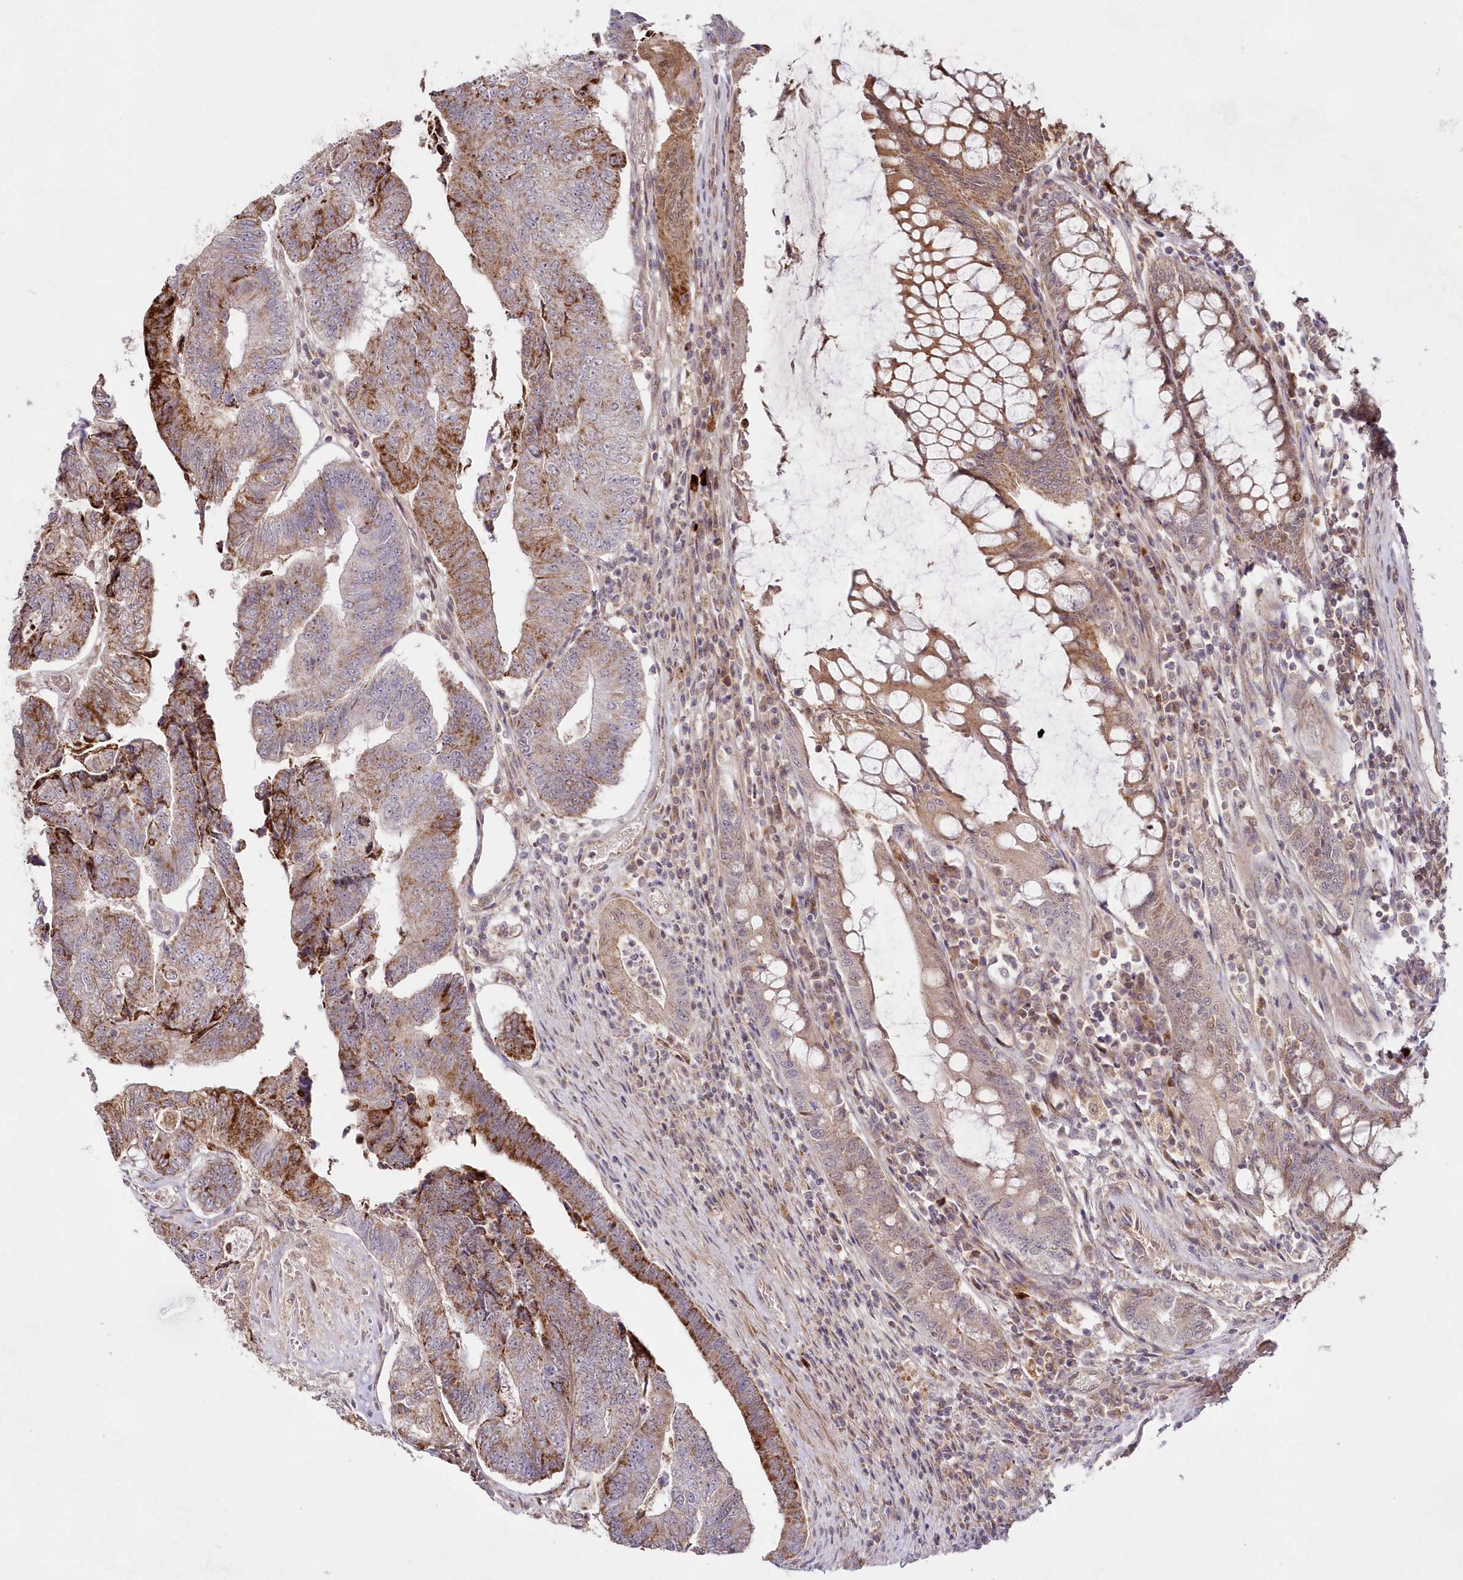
{"staining": {"intensity": "moderate", "quantity": ">75%", "location": "cytoplasmic/membranous"}, "tissue": "colorectal cancer", "cell_type": "Tumor cells", "image_type": "cancer", "snomed": [{"axis": "morphology", "description": "Adenocarcinoma, NOS"}, {"axis": "topography", "description": "Colon"}], "caption": "A medium amount of moderate cytoplasmic/membranous staining is present in about >75% of tumor cells in adenocarcinoma (colorectal) tissue.", "gene": "IMPA1", "patient": {"sex": "female", "age": 67}}